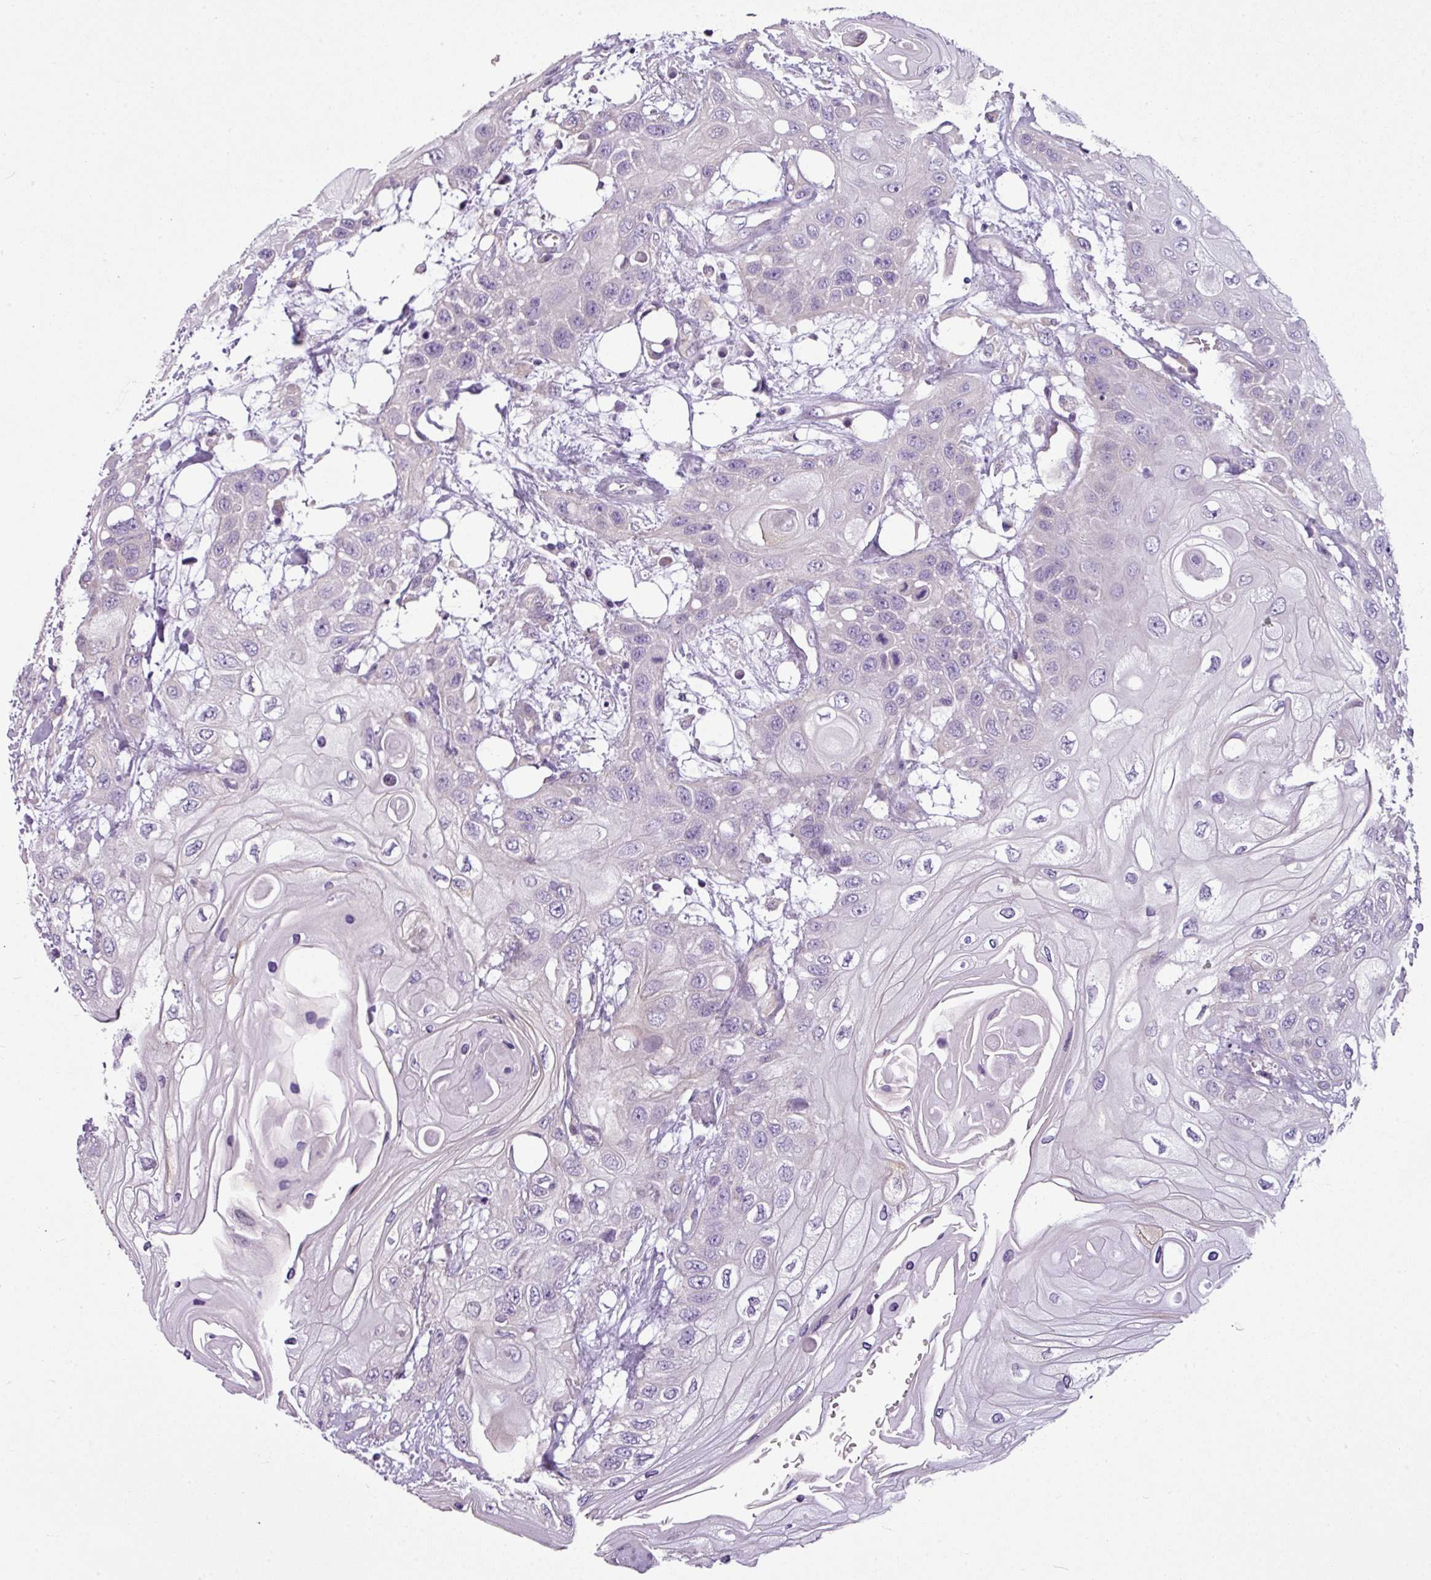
{"staining": {"intensity": "negative", "quantity": "none", "location": "none"}, "tissue": "head and neck cancer", "cell_type": "Tumor cells", "image_type": "cancer", "snomed": [{"axis": "morphology", "description": "Squamous cell carcinoma, NOS"}, {"axis": "topography", "description": "Head-Neck"}], "caption": "Tumor cells are negative for protein expression in human head and neck squamous cell carcinoma.", "gene": "TOR1AIP2", "patient": {"sex": "female", "age": 43}}